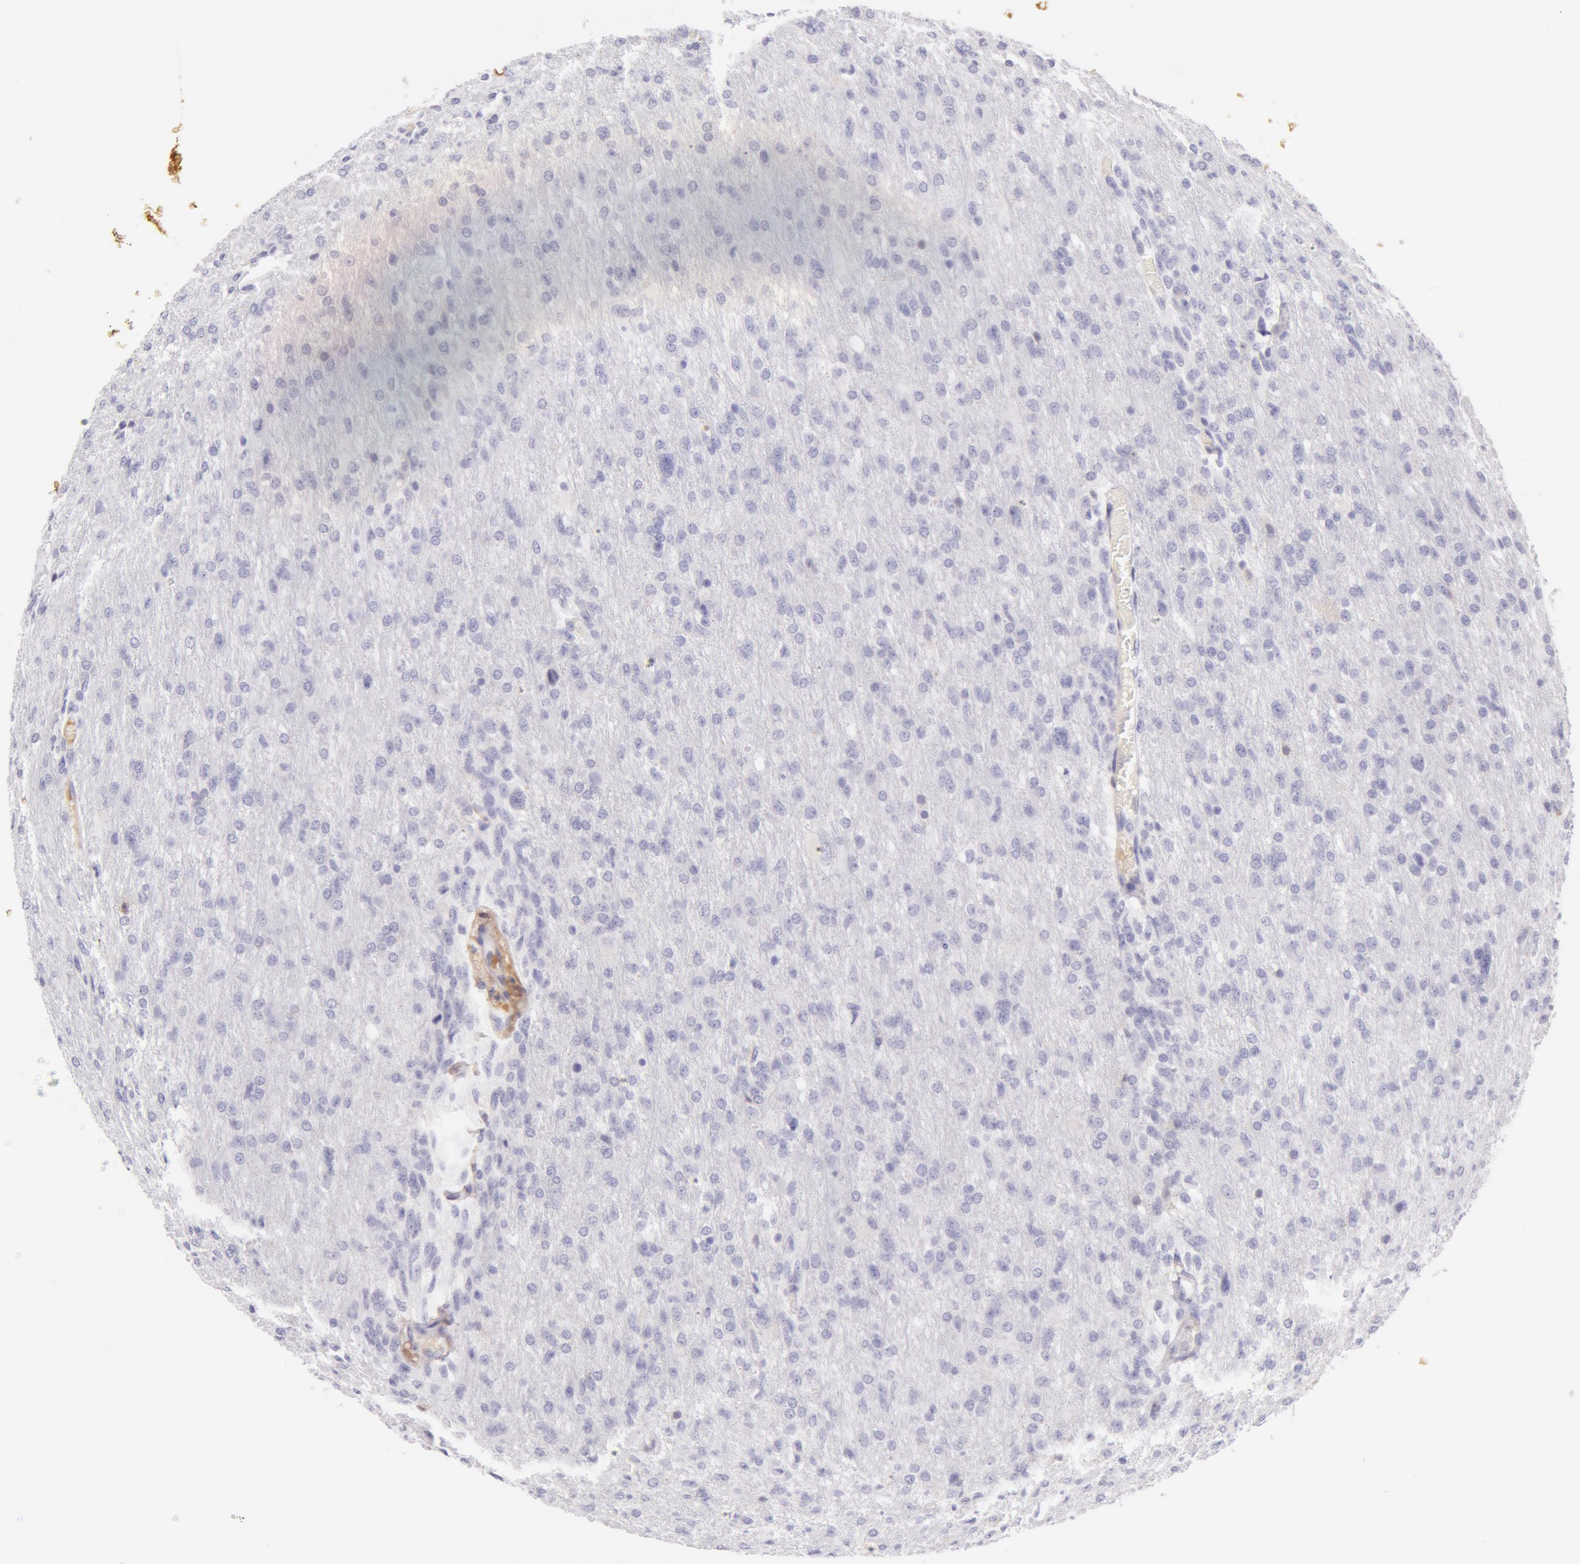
{"staining": {"intensity": "negative", "quantity": "none", "location": "none"}, "tissue": "glioma", "cell_type": "Tumor cells", "image_type": "cancer", "snomed": [{"axis": "morphology", "description": "Glioma, malignant, High grade"}, {"axis": "topography", "description": "Brain"}], "caption": "Micrograph shows no significant protein staining in tumor cells of high-grade glioma (malignant).", "gene": "AHSG", "patient": {"sex": "male", "age": 68}}